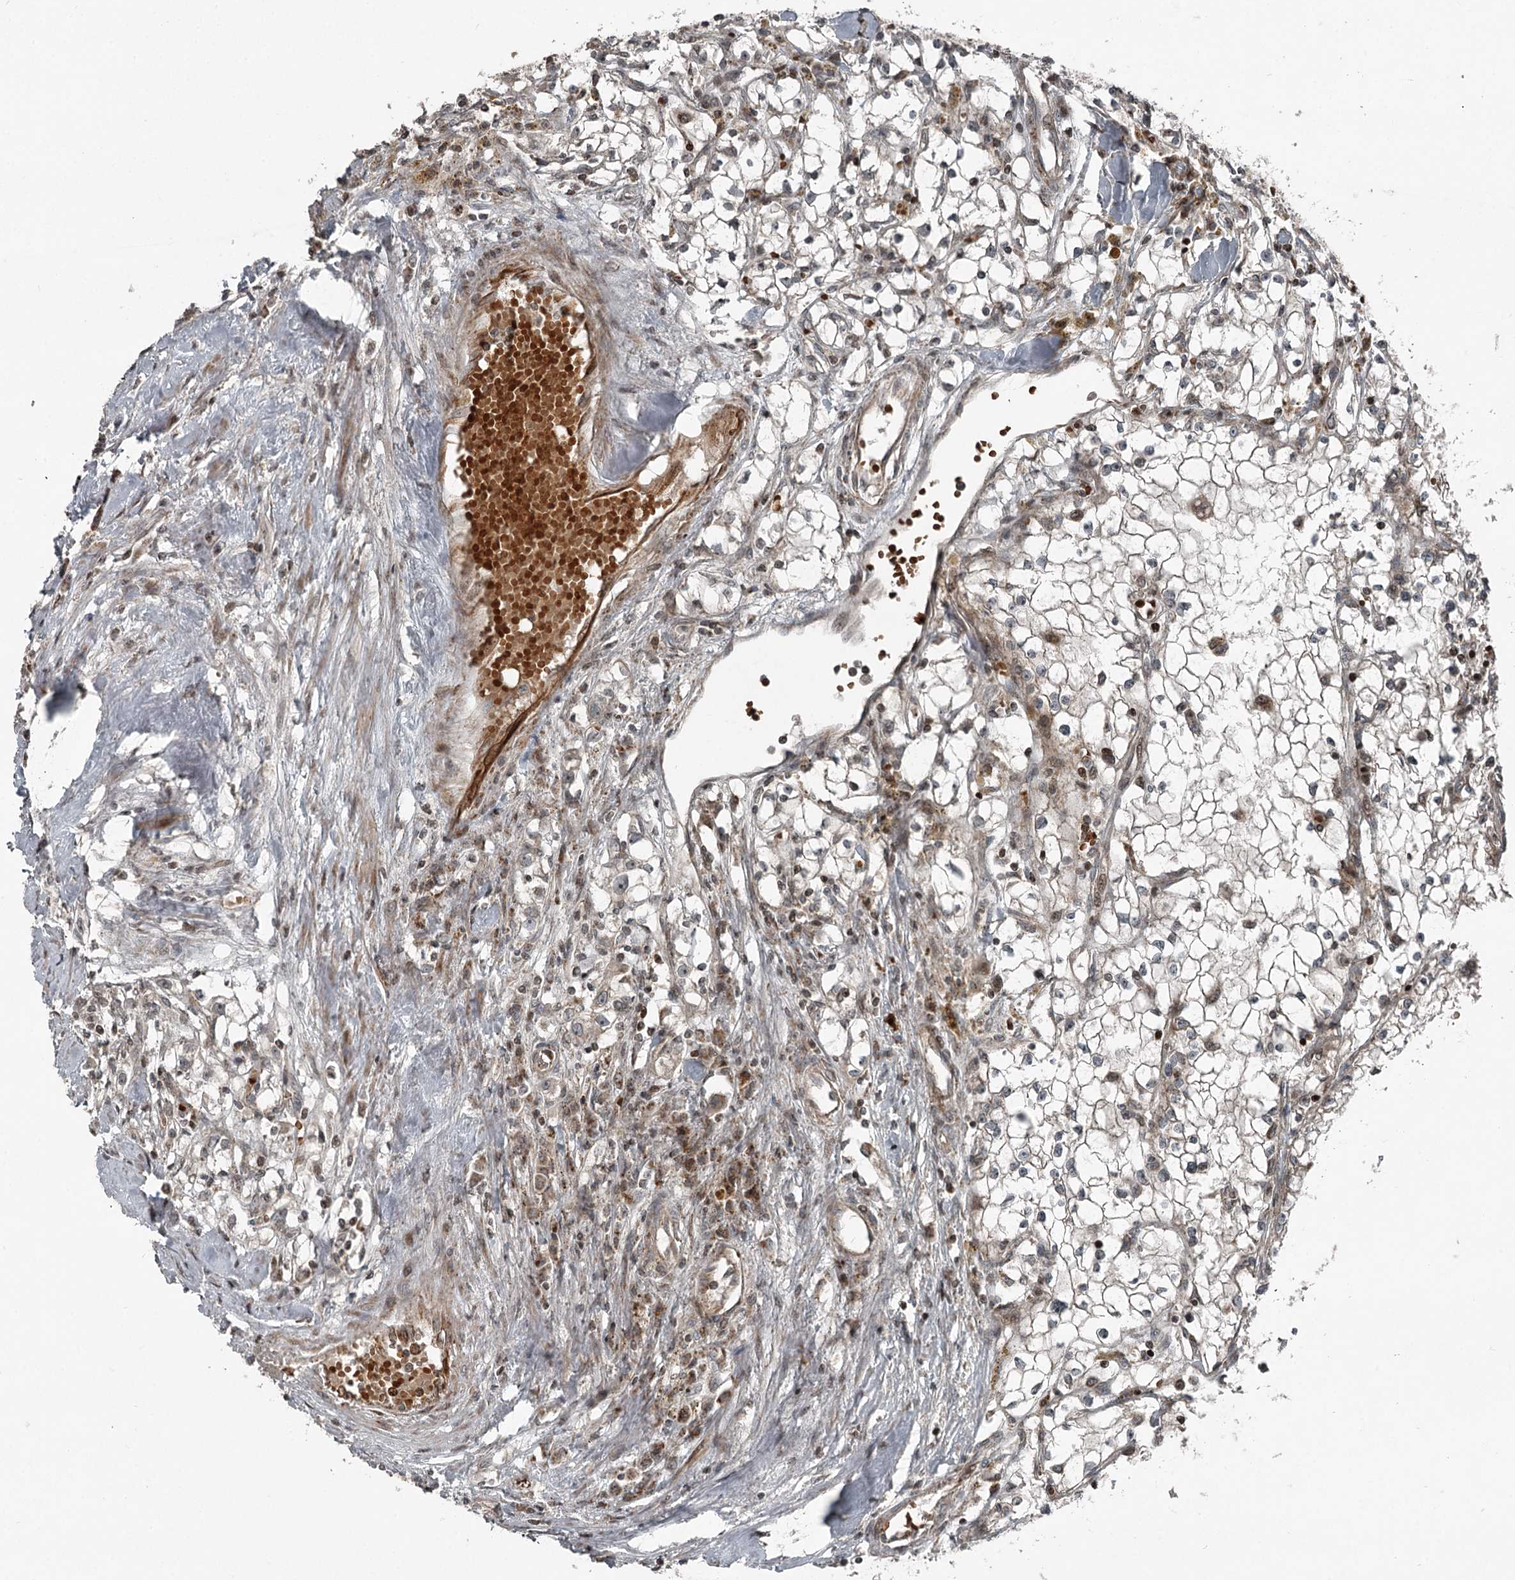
{"staining": {"intensity": "moderate", "quantity": "<25%", "location": "cytoplasmic/membranous"}, "tissue": "renal cancer", "cell_type": "Tumor cells", "image_type": "cancer", "snomed": [{"axis": "morphology", "description": "Adenocarcinoma, NOS"}, {"axis": "topography", "description": "Kidney"}], "caption": "Moderate cytoplasmic/membranous positivity for a protein is seen in approximately <25% of tumor cells of renal cancer (adenocarcinoma) using immunohistochemistry.", "gene": "RASSF8", "patient": {"sex": "male", "age": 56}}